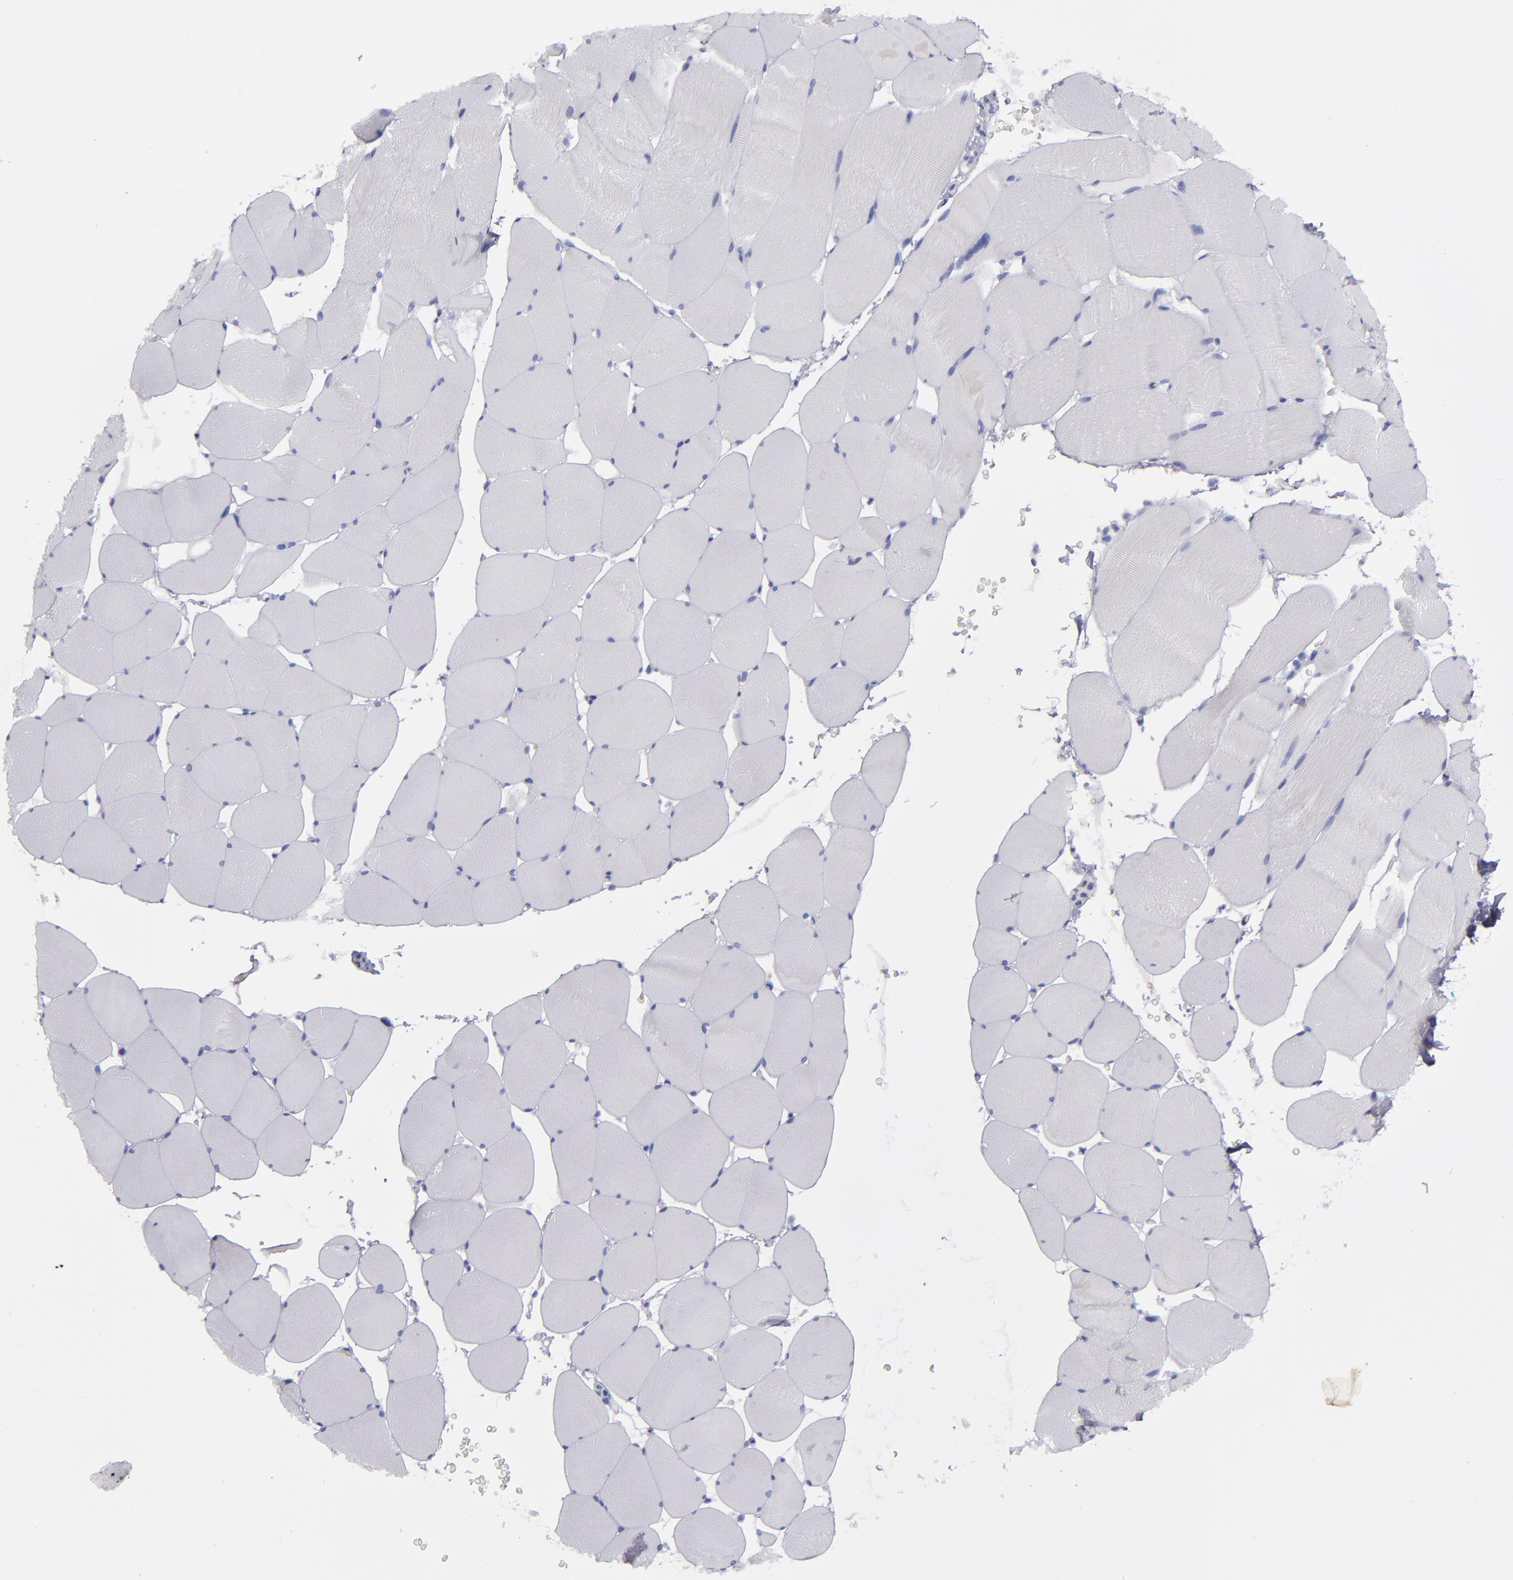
{"staining": {"intensity": "negative", "quantity": "none", "location": "none"}, "tissue": "skeletal muscle", "cell_type": "Myocytes", "image_type": "normal", "snomed": [{"axis": "morphology", "description": "Normal tissue, NOS"}, {"axis": "topography", "description": "Skeletal muscle"}], "caption": "Immunohistochemistry (IHC) of unremarkable human skeletal muscle demonstrates no staining in myocytes. (DAB (3,3'-diaminobenzidine) immunohistochemistry (IHC) with hematoxylin counter stain).", "gene": "IRF8", "patient": {"sex": "male", "age": 62}}